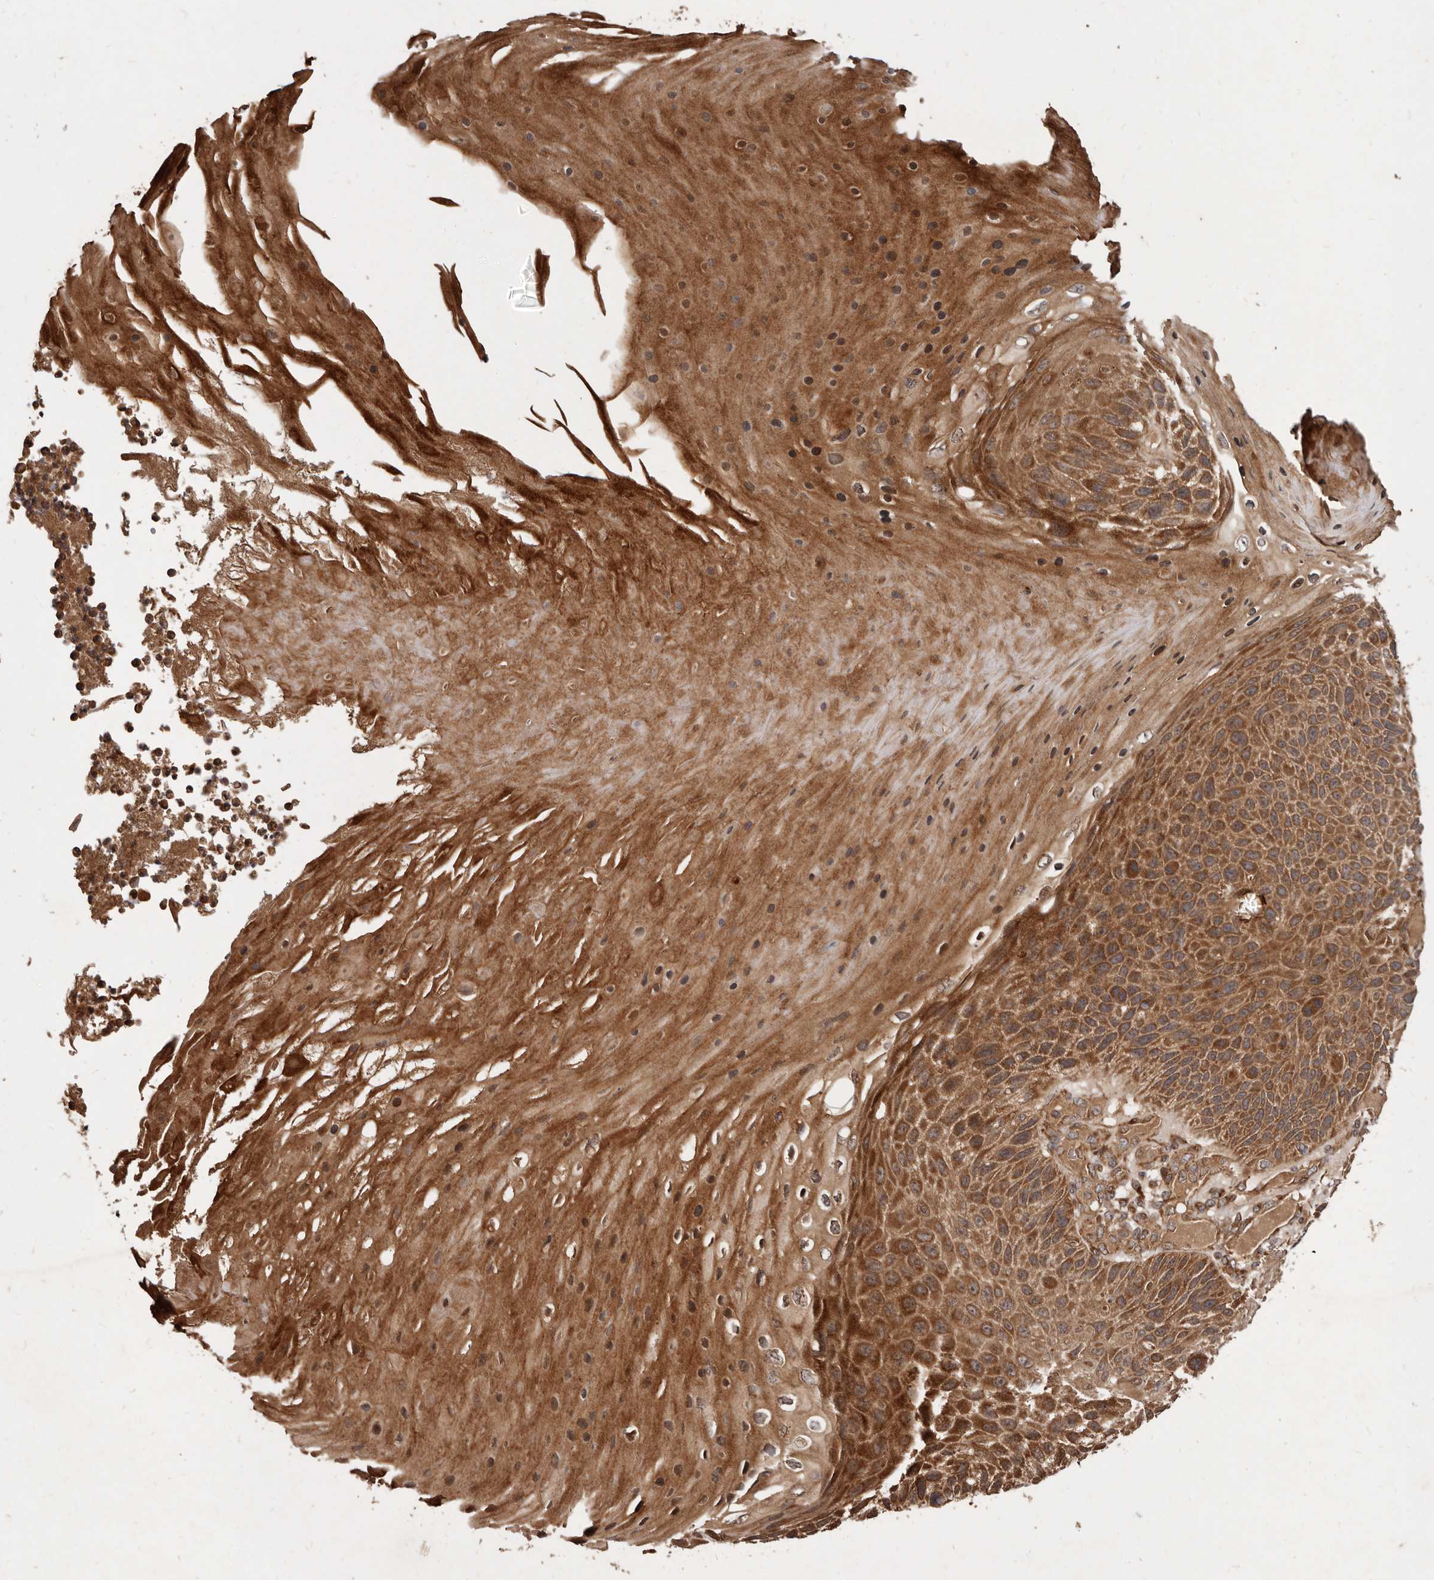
{"staining": {"intensity": "moderate", "quantity": ">75%", "location": "cytoplasmic/membranous"}, "tissue": "skin cancer", "cell_type": "Tumor cells", "image_type": "cancer", "snomed": [{"axis": "morphology", "description": "Squamous cell carcinoma, NOS"}, {"axis": "topography", "description": "Skin"}], "caption": "A high-resolution photomicrograph shows immunohistochemistry staining of skin squamous cell carcinoma, which displays moderate cytoplasmic/membranous positivity in about >75% of tumor cells.", "gene": "STK36", "patient": {"sex": "female", "age": 88}}